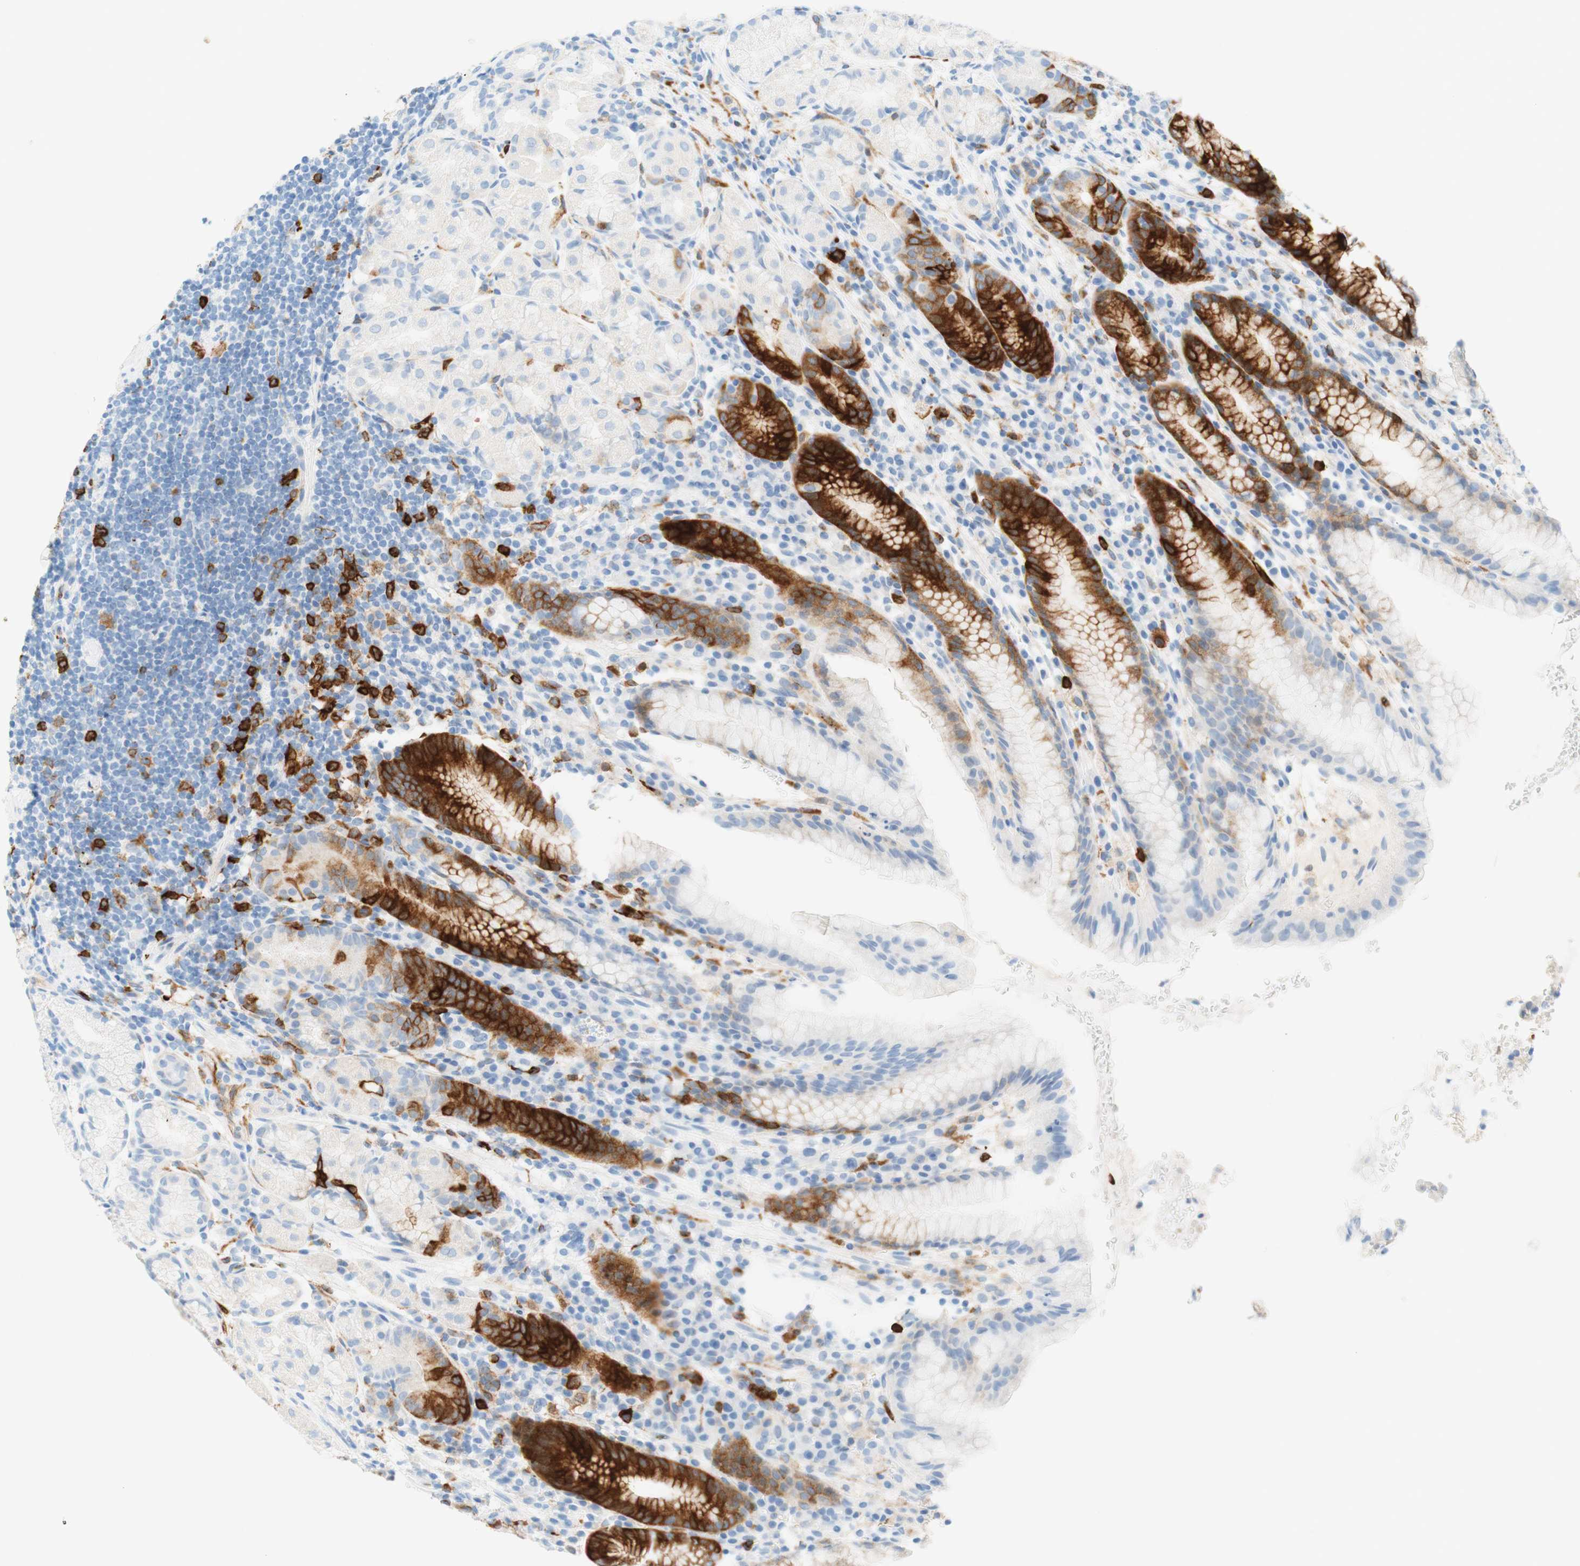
{"staining": {"intensity": "strong", "quantity": "<25%", "location": "cytoplasmic/membranous"}, "tissue": "stomach", "cell_type": "Glandular cells", "image_type": "normal", "snomed": [{"axis": "morphology", "description": "Normal tissue, NOS"}, {"axis": "topography", "description": "Stomach, lower"}], "caption": "A high-resolution image shows immunohistochemistry (IHC) staining of normal stomach, which shows strong cytoplasmic/membranous staining in approximately <25% of glandular cells. (brown staining indicates protein expression, while blue staining denotes nuclei).", "gene": "STMN1", "patient": {"sex": "male", "age": 52}}